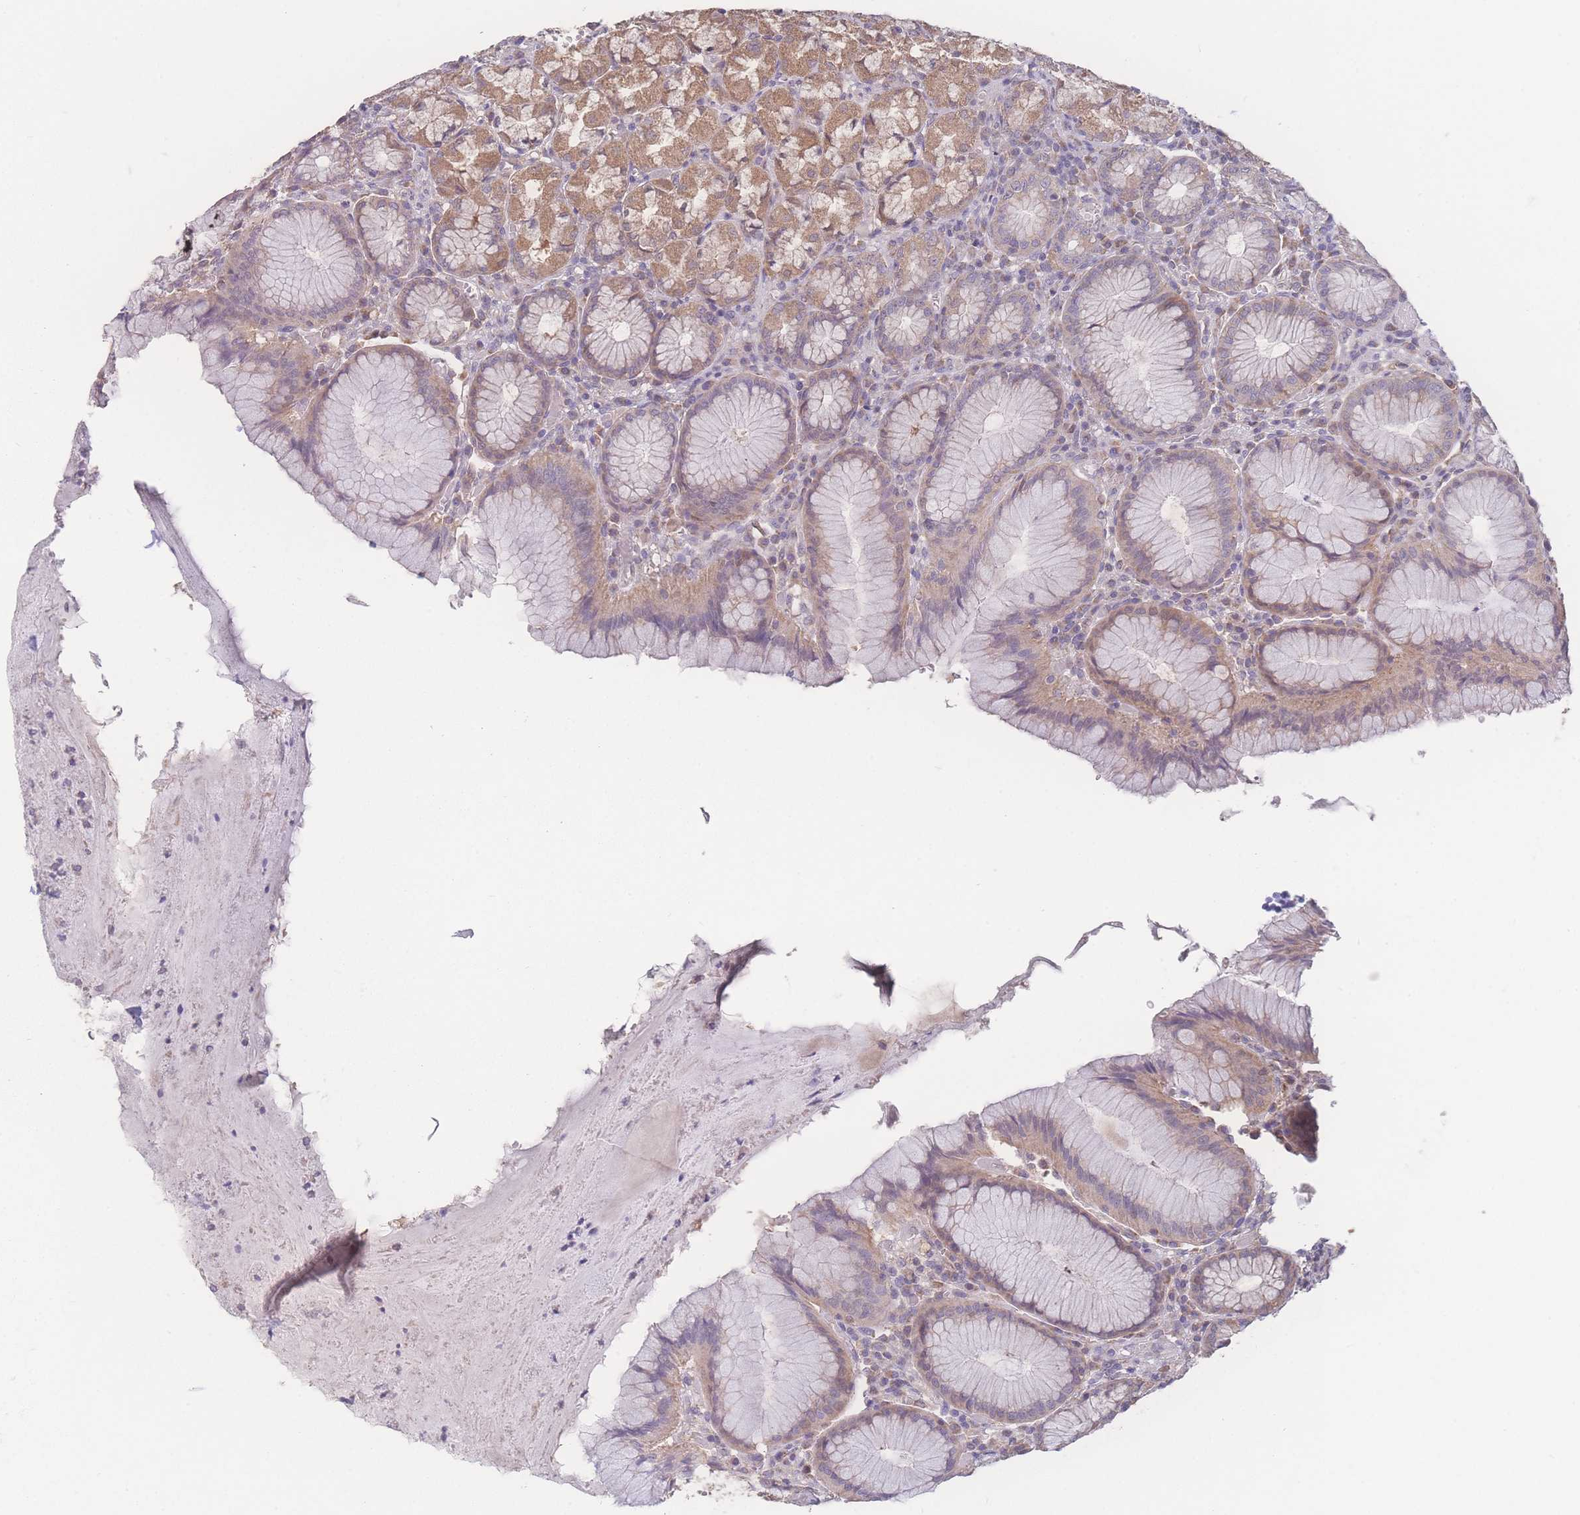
{"staining": {"intensity": "moderate", "quantity": ">75%", "location": "cytoplasmic/membranous"}, "tissue": "stomach", "cell_type": "Glandular cells", "image_type": "normal", "snomed": [{"axis": "morphology", "description": "Normal tissue, NOS"}, {"axis": "topography", "description": "Stomach"}], "caption": "Moderate cytoplasmic/membranous staining is seen in approximately >75% of glandular cells in normal stomach. (DAB IHC with brightfield microscopy, high magnification).", "gene": "GIPR", "patient": {"sex": "male", "age": 55}}